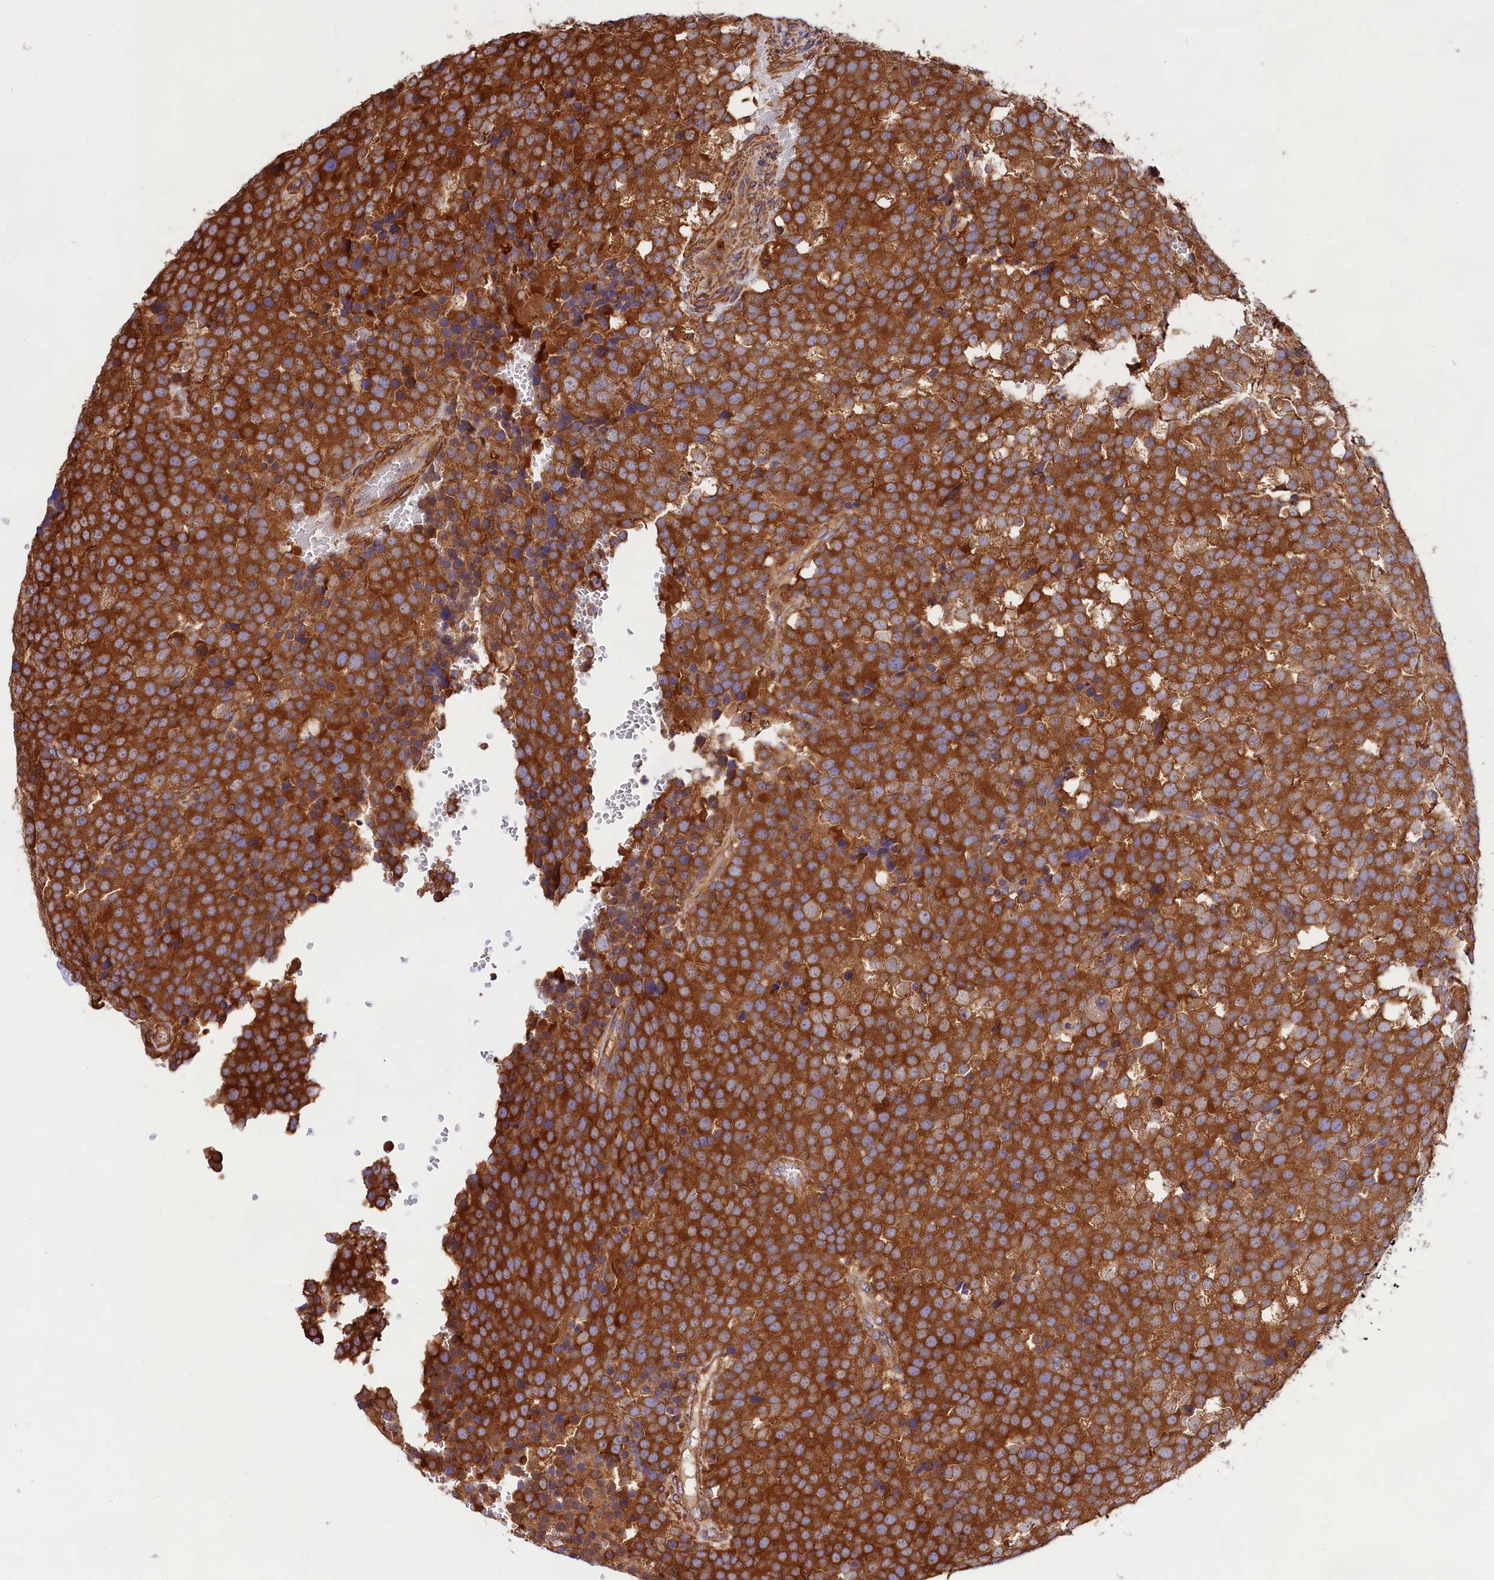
{"staining": {"intensity": "strong", "quantity": ">75%", "location": "cytoplasmic/membranous"}, "tissue": "testis cancer", "cell_type": "Tumor cells", "image_type": "cancer", "snomed": [{"axis": "morphology", "description": "Seminoma, NOS"}, {"axis": "topography", "description": "Testis"}], "caption": "The photomicrograph exhibits immunohistochemical staining of testis cancer. There is strong cytoplasmic/membranous staining is present in about >75% of tumor cells.", "gene": "GYS1", "patient": {"sex": "male", "age": 71}}